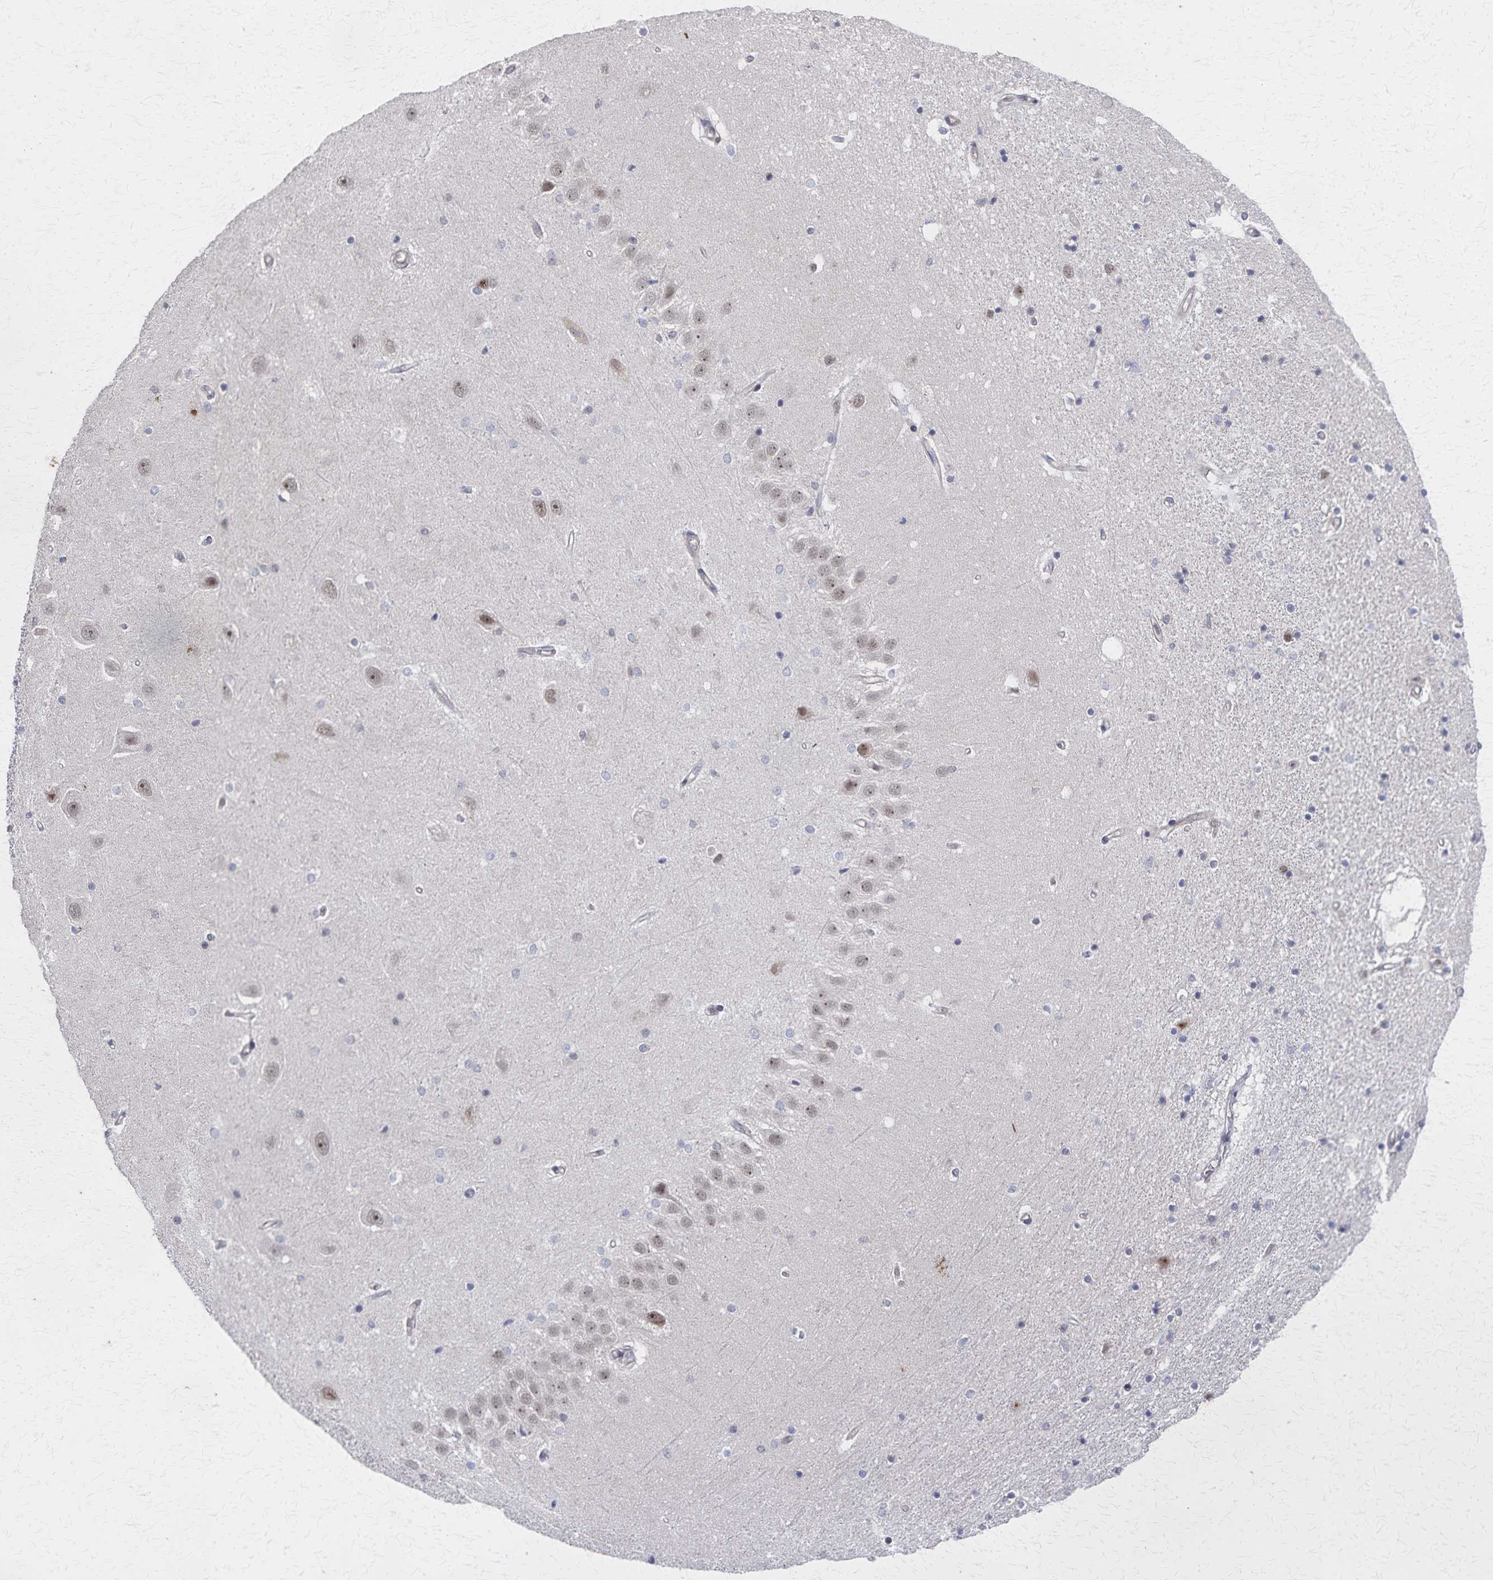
{"staining": {"intensity": "weak", "quantity": "<25%", "location": "nuclear"}, "tissue": "hippocampus", "cell_type": "Glial cells", "image_type": "normal", "snomed": [{"axis": "morphology", "description": "Normal tissue, NOS"}, {"axis": "topography", "description": "Hippocampus"}], "caption": "High power microscopy photomicrograph of an immunohistochemistry image of benign hippocampus, revealing no significant positivity in glial cells. (DAB (3,3'-diaminobenzidine) IHC with hematoxylin counter stain).", "gene": "GTF2B", "patient": {"sex": "male", "age": 63}}